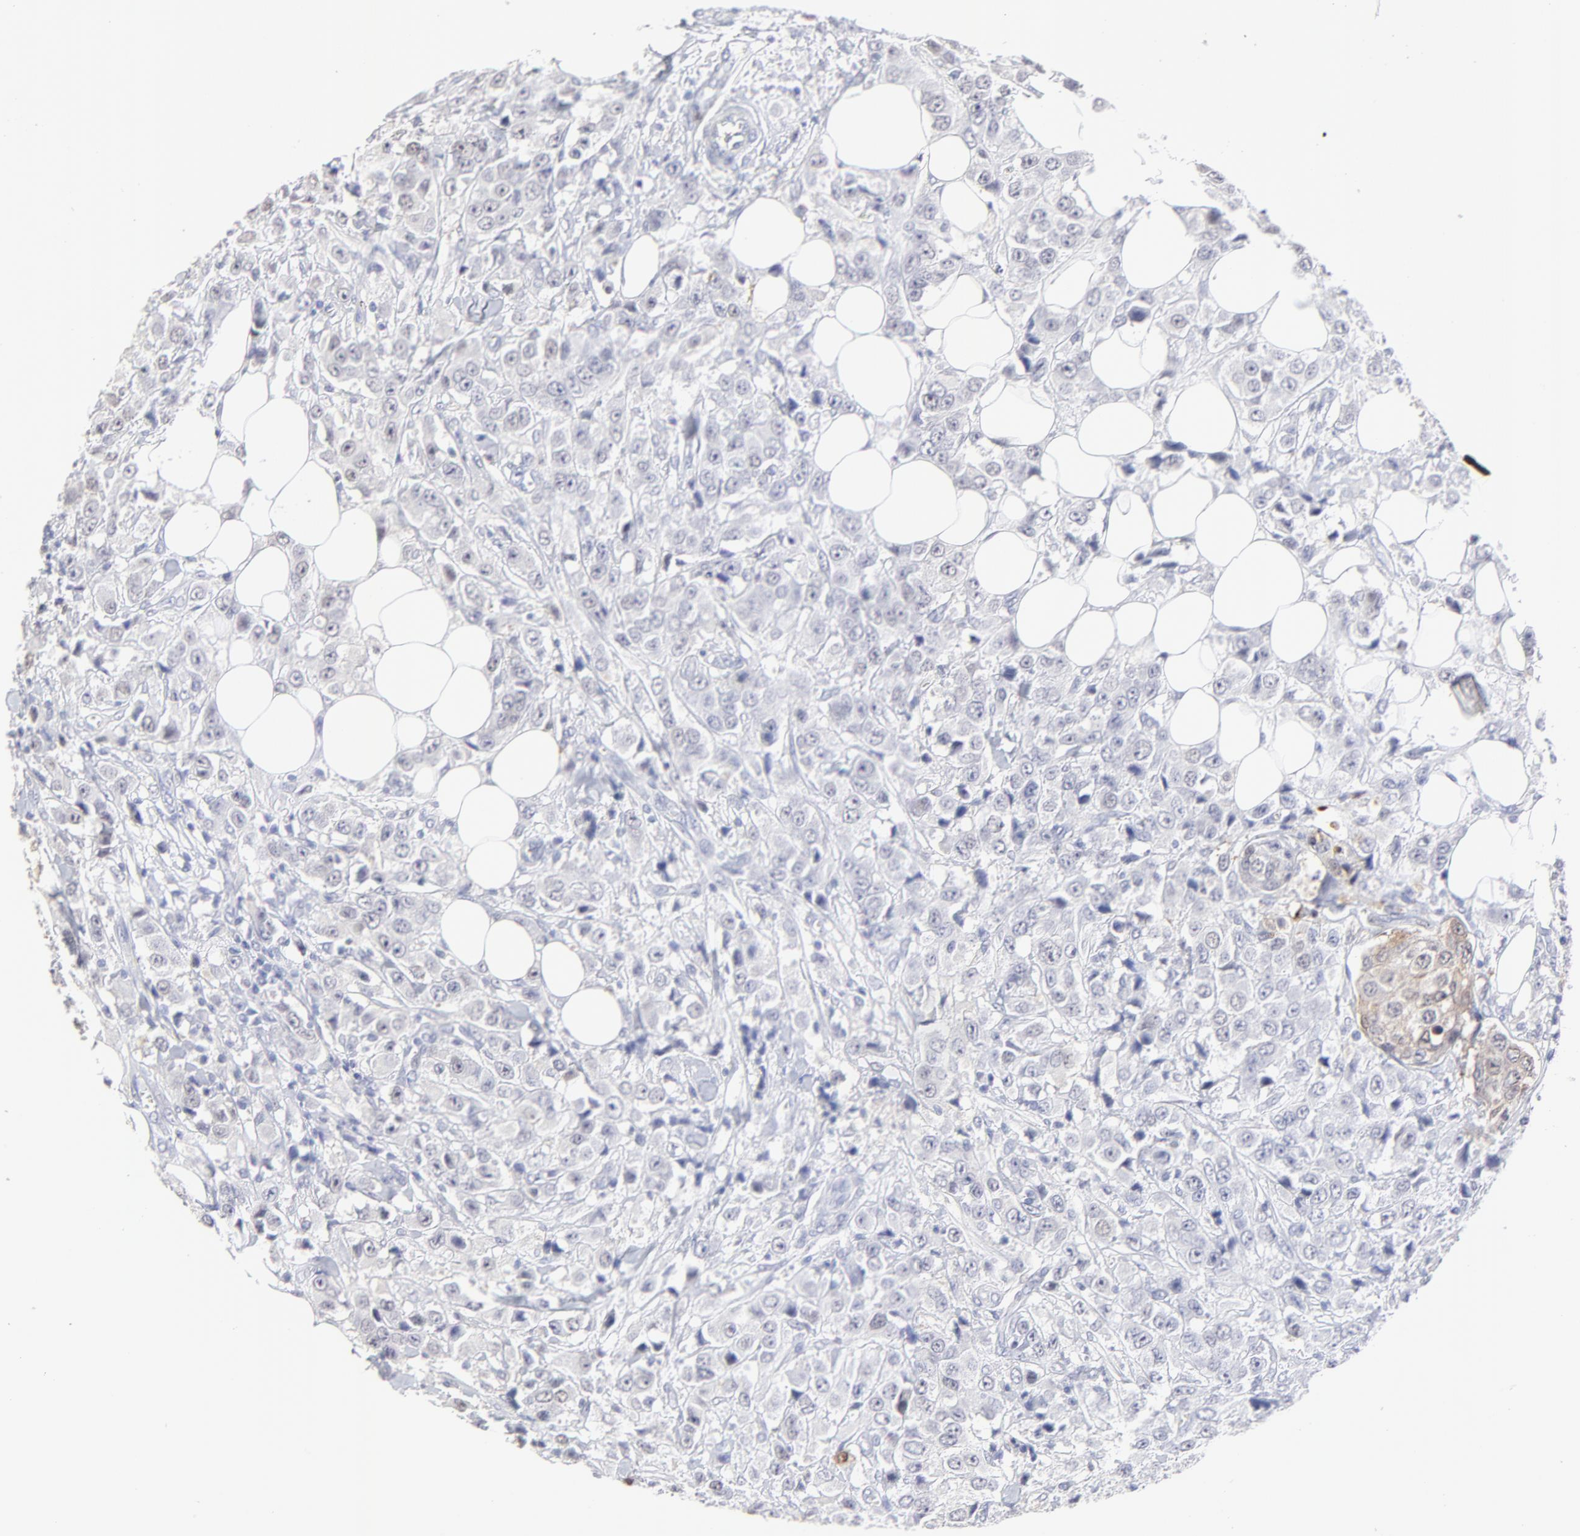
{"staining": {"intensity": "negative", "quantity": "none", "location": "none"}, "tissue": "breast cancer", "cell_type": "Tumor cells", "image_type": "cancer", "snomed": [{"axis": "morphology", "description": "Duct carcinoma"}, {"axis": "topography", "description": "Breast"}], "caption": "The micrograph exhibits no staining of tumor cells in breast intraductal carcinoma. (Brightfield microscopy of DAB (3,3'-diaminobenzidine) IHC at high magnification).", "gene": "SMARCA1", "patient": {"sex": "female", "age": 58}}